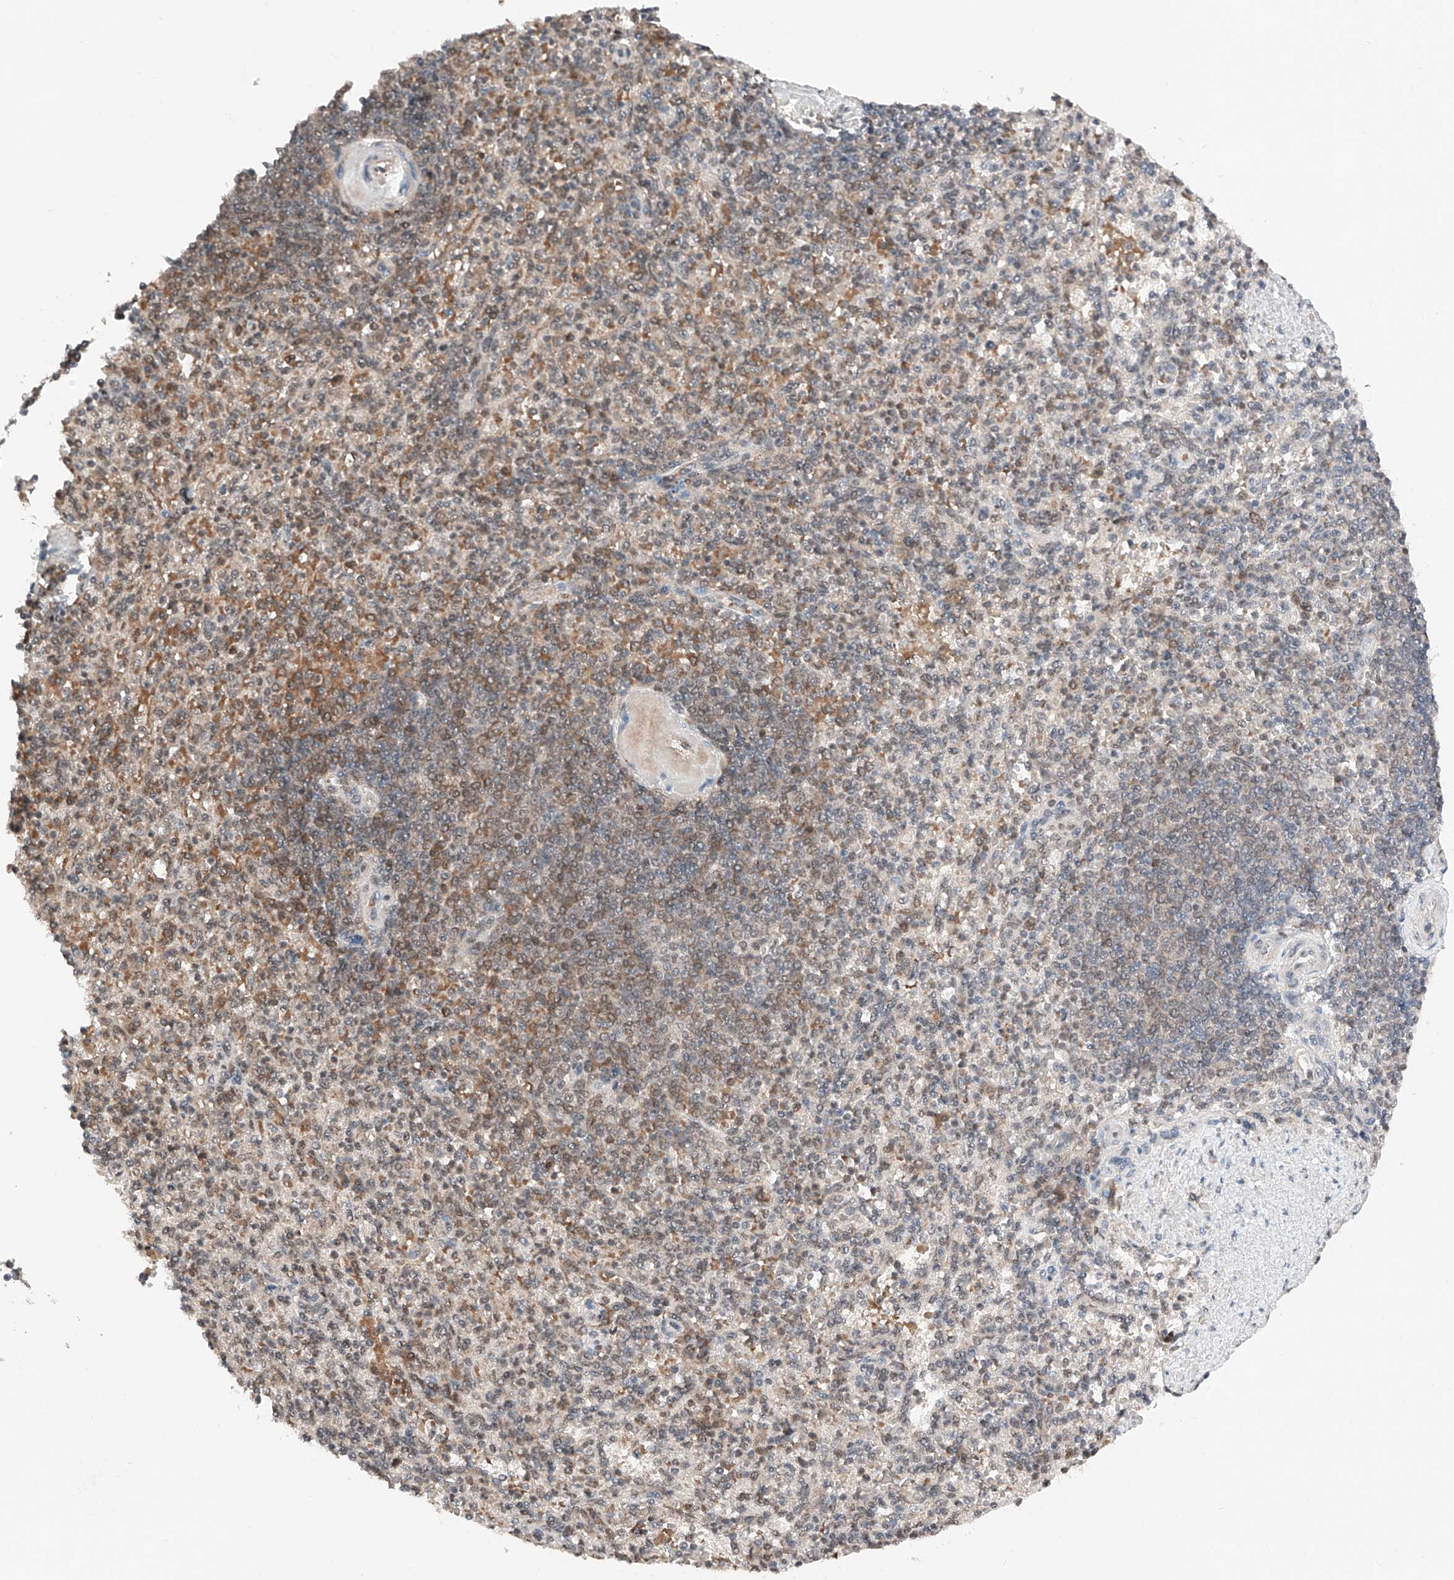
{"staining": {"intensity": "weak", "quantity": "25%-75%", "location": "cytoplasmic/membranous,nuclear"}, "tissue": "spleen", "cell_type": "Cells in red pulp", "image_type": "normal", "snomed": [{"axis": "morphology", "description": "Normal tissue, NOS"}, {"axis": "topography", "description": "Spleen"}], "caption": "High-power microscopy captured an immunohistochemistry photomicrograph of unremarkable spleen, revealing weak cytoplasmic/membranous,nuclear staining in approximately 25%-75% of cells in red pulp. (DAB IHC, brown staining for protein, blue staining for nuclei).", "gene": "TBX4", "patient": {"sex": "female", "age": 74}}